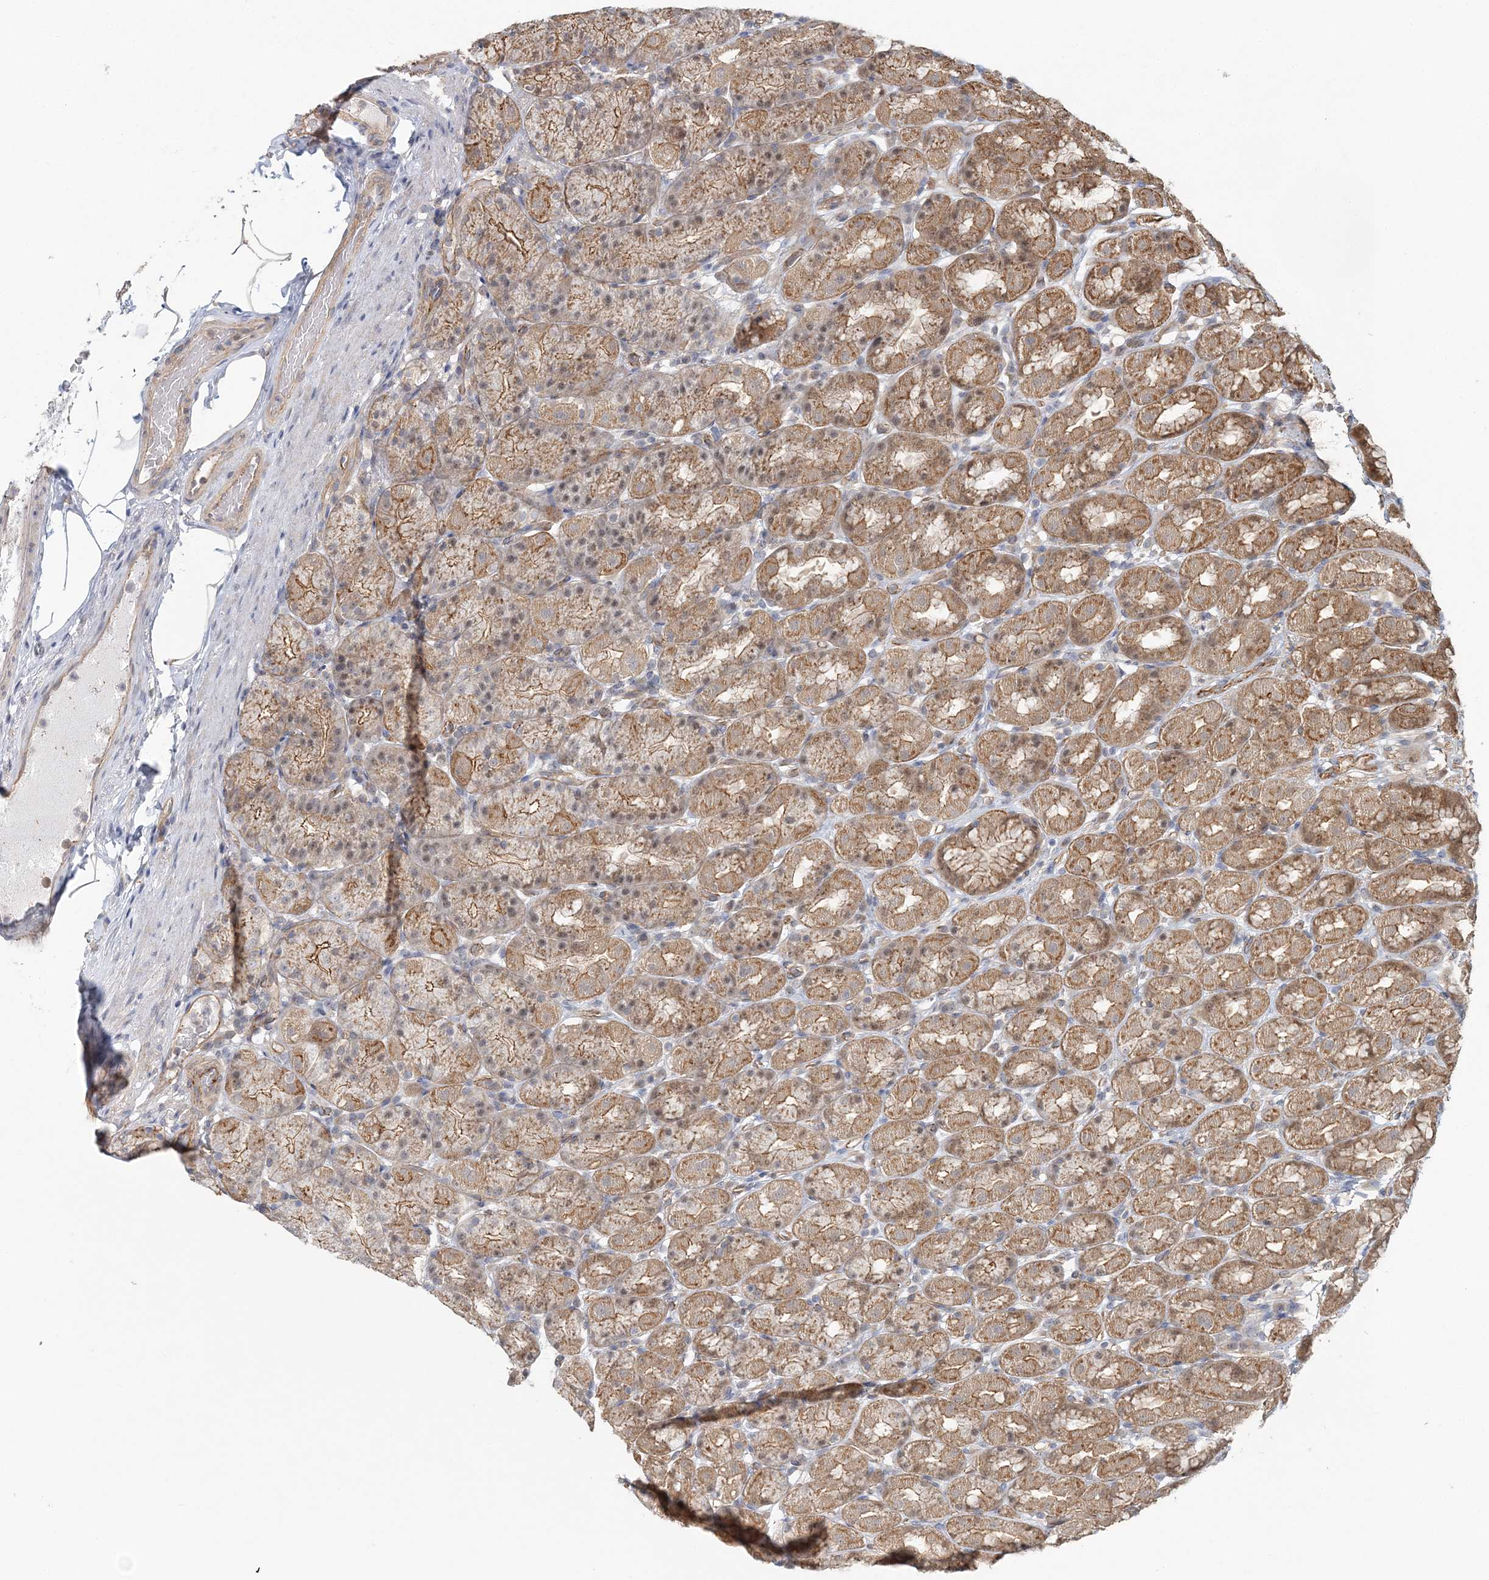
{"staining": {"intensity": "moderate", "quantity": ">75%", "location": "cytoplasmic/membranous"}, "tissue": "stomach", "cell_type": "Glandular cells", "image_type": "normal", "snomed": [{"axis": "morphology", "description": "Normal tissue, NOS"}, {"axis": "topography", "description": "Stomach, upper"}], "caption": "Immunohistochemical staining of unremarkable human stomach demonstrates >75% levels of moderate cytoplasmic/membranous protein staining in about >75% of glandular cells. (Brightfield microscopy of DAB IHC at high magnification).", "gene": "MAT2B", "patient": {"sex": "male", "age": 68}}